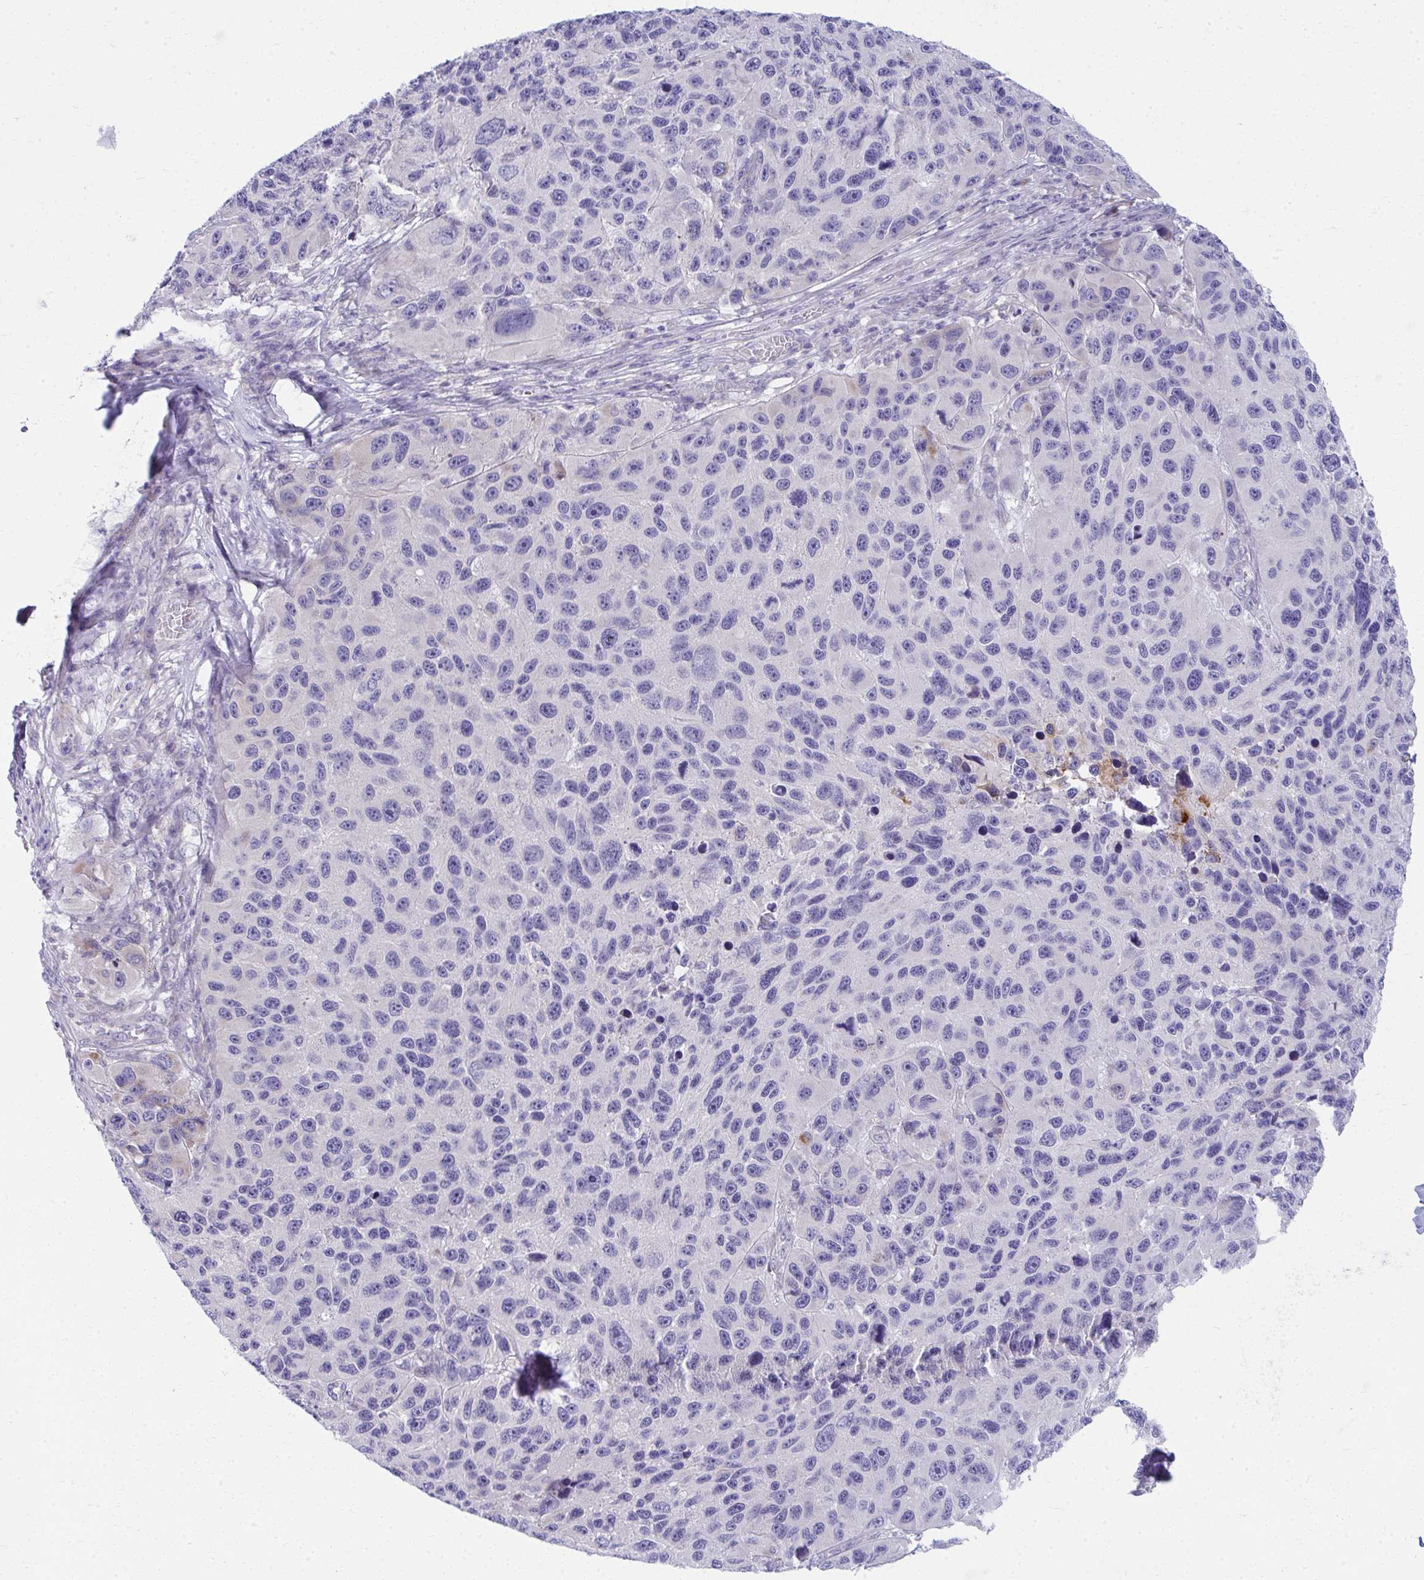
{"staining": {"intensity": "negative", "quantity": "none", "location": "none"}, "tissue": "melanoma", "cell_type": "Tumor cells", "image_type": "cancer", "snomed": [{"axis": "morphology", "description": "Malignant melanoma, NOS"}, {"axis": "topography", "description": "Skin"}], "caption": "This image is of malignant melanoma stained with immunohistochemistry to label a protein in brown with the nuclei are counter-stained blue. There is no positivity in tumor cells.", "gene": "FASLG", "patient": {"sex": "male", "age": 53}}